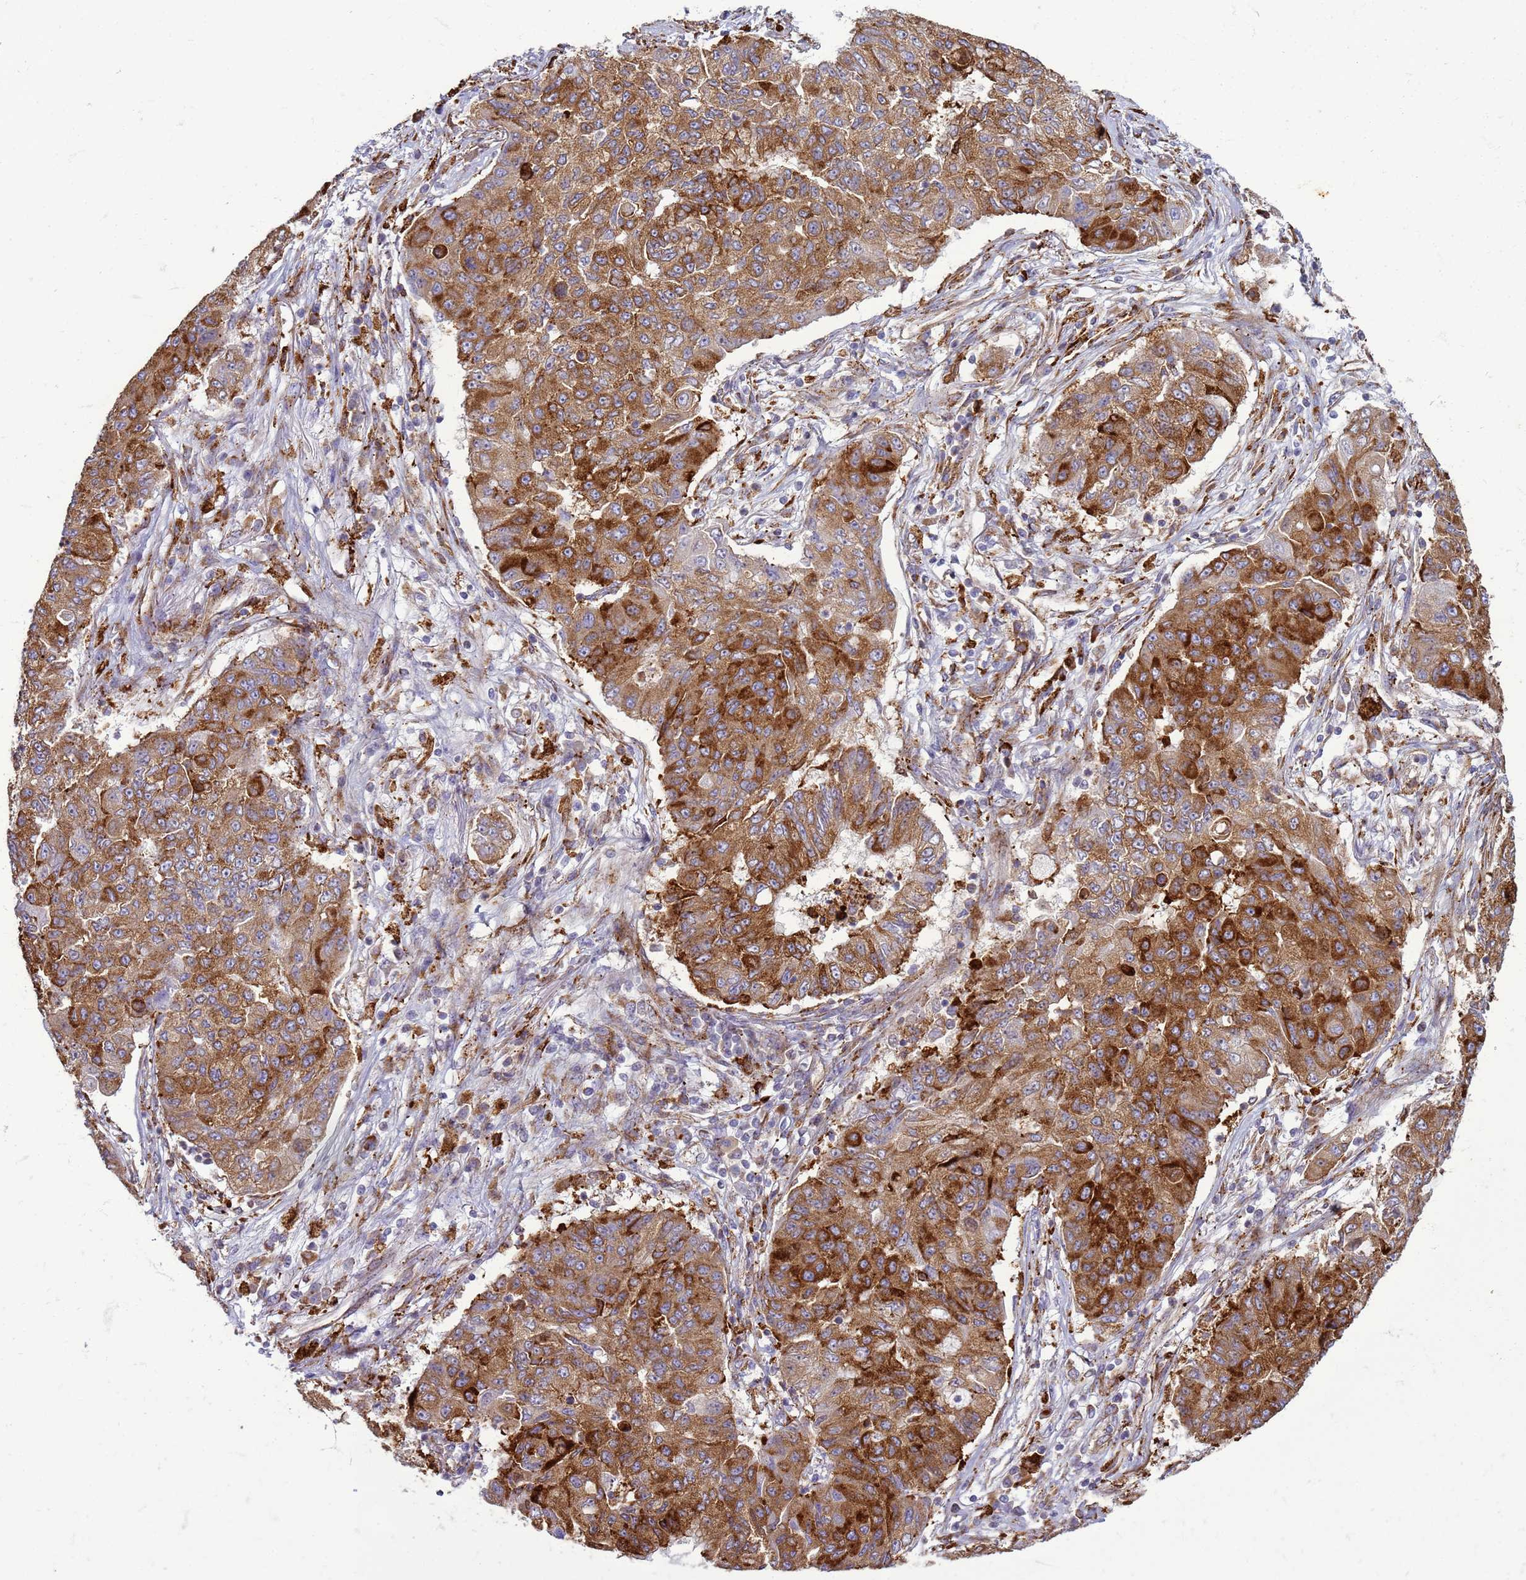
{"staining": {"intensity": "moderate", "quantity": ">75%", "location": "cytoplasmic/membranous"}, "tissue": "lung cancer", "cell_type": "Tumor cells", "image_type": "cancer", "snomed": [{"axis": "morphology", "description": "Squamous cell carcinoma, NOS"}, {"axis": "topography", "description": "Lung"}], "caption": "Moderate cytoplasmic/membranous expression for a protein is seen in approximately >75% of tumor cells of lung cancer using immunohistochemistry (IHC).", "gene": "PDK3", "patient": {"sex": "male", "age": 74}}